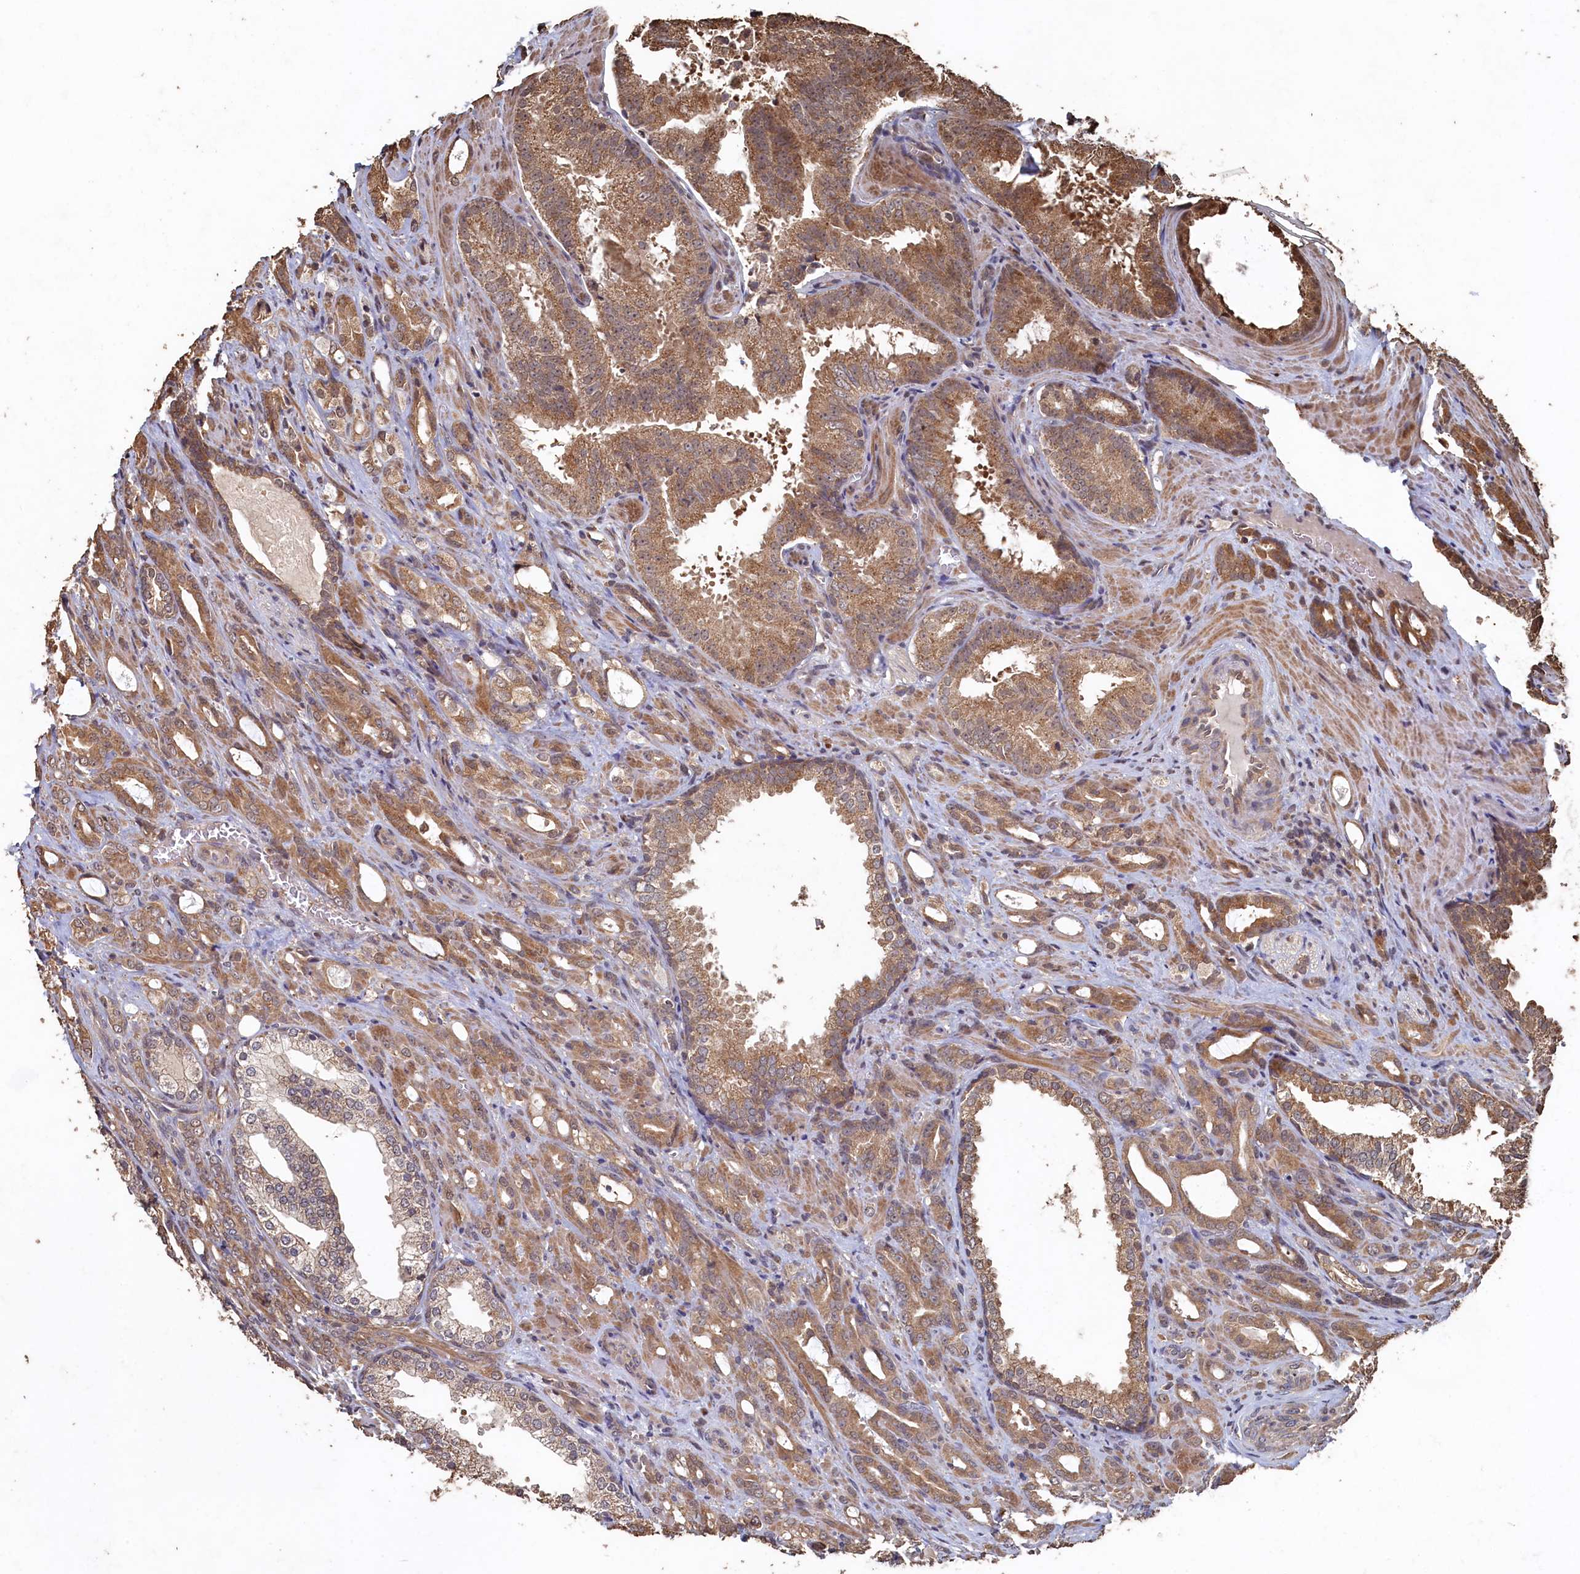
{"staining": {"intensity": "moderate", "quantity": ">75%", "location": "cytoplasmic/membranous"}, "tissue": "prostate cancer", "cell_type": "Tumor cells", "image_type": "cancer", "snomed": [{"axis": "morphology", "description": "Adenocarcinoma, High grade"}, {"axis": "topography", "description": "Prostate"}], "caption": "Protein expression analysis of prostate high-grade adenocarcinoma reveals moderate cytoplasmic/membranous staining in about >75% of tumor cells. (Brightfield microscopy of DAB IHC at high magnification).", "gene": "PIGN", "patient": {"sex": "male", "age": 72}}